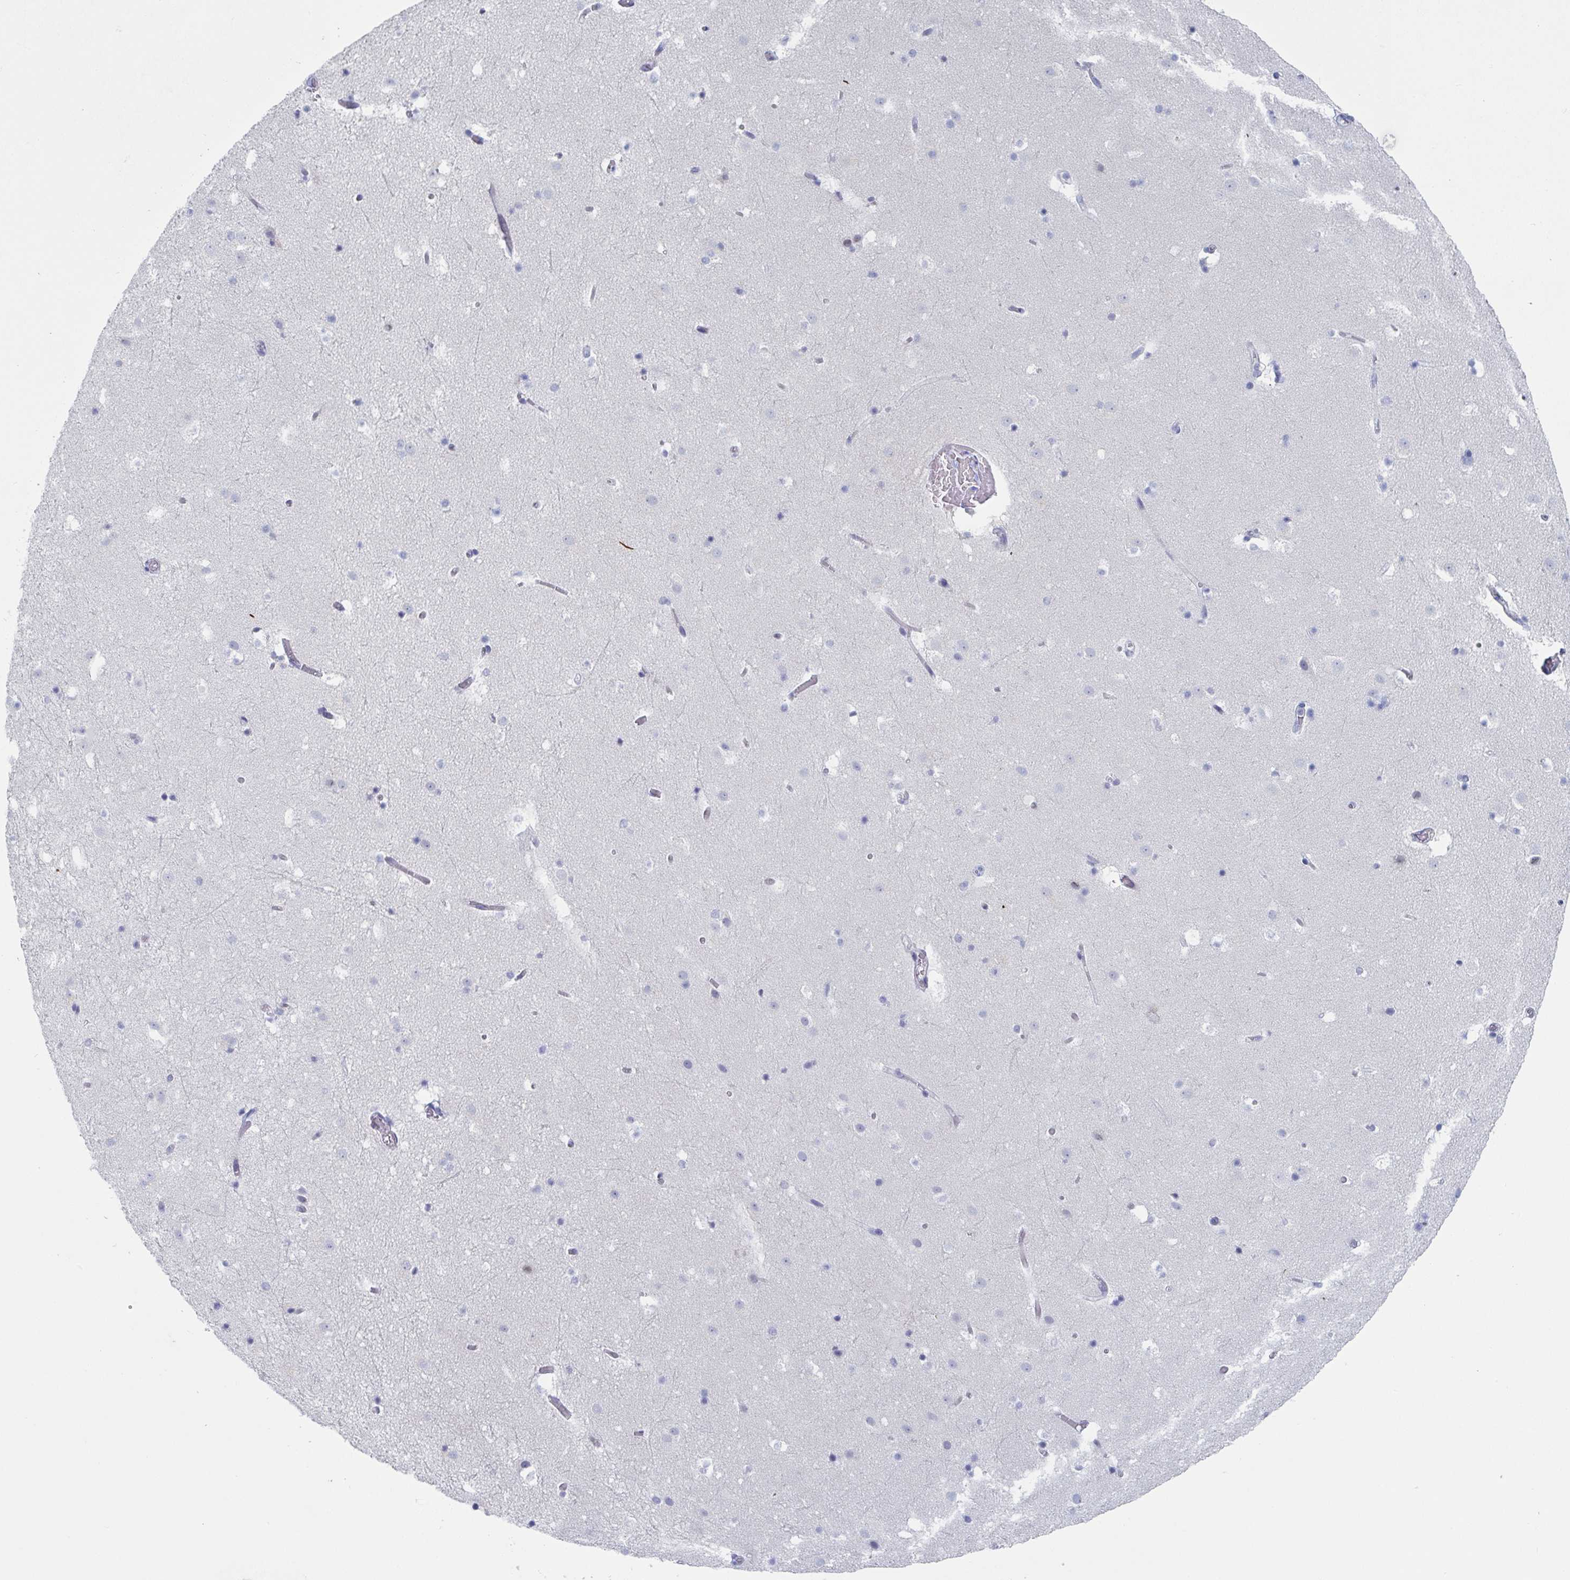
{"staining": {"intensity": "negative", "quantity": "none", "location": "none"}, "tissue": "caudate", "cell_type": "Glial cells", "image_type": "normal", "snomed": [{"axis": "morphology", "description": "Normal tissue, NOS"}, {"axis": "topography", "description": "Lateral ventricle wall"}], "caption": "Immunohistochemistry (IHC) micrograph of unremarkable caudate stained for a protein (brown), which exhibits no positivity in glial cells. Nuclei are stained in blue.", "gene": "NT5C3B", "patient": {"sex": "male", "age": 37}}